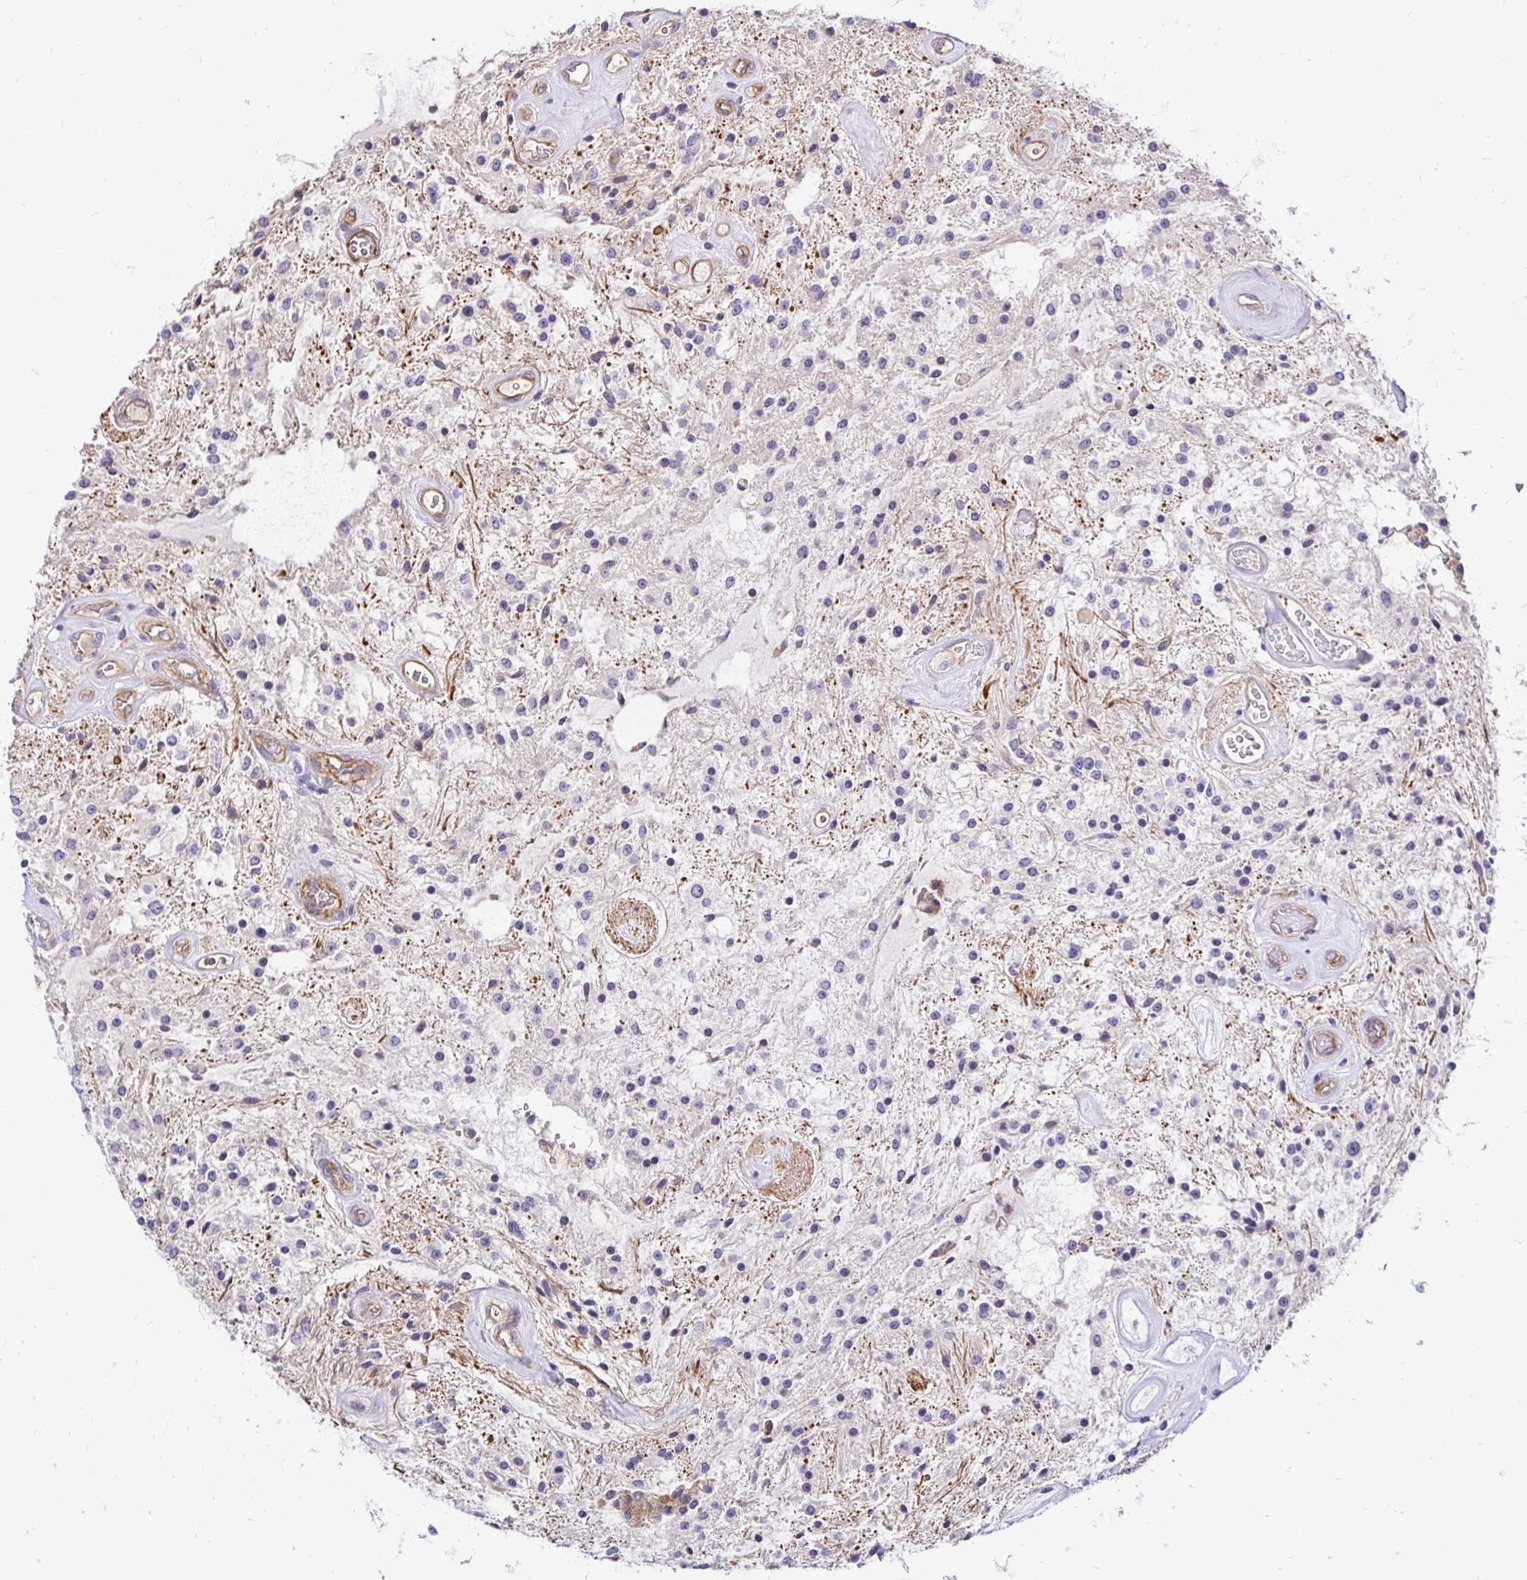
{"staining": {"intensity": "negative", "quantity": "none", "location": "none"}, "tissue": "glioma", "cell_type": "Tumor cells", "image_type": "cancer", "snomed": [{"axis": "morphology", "description": "Glioma, malignant, Low grade"}, {"axis": "topography", "description": "Cerebellum"}], "caption": "Tumor cells are negative for protein expression in human glioma.", "gene": "SLC9A1", "patient": {"sex": "female", "age": 14}}